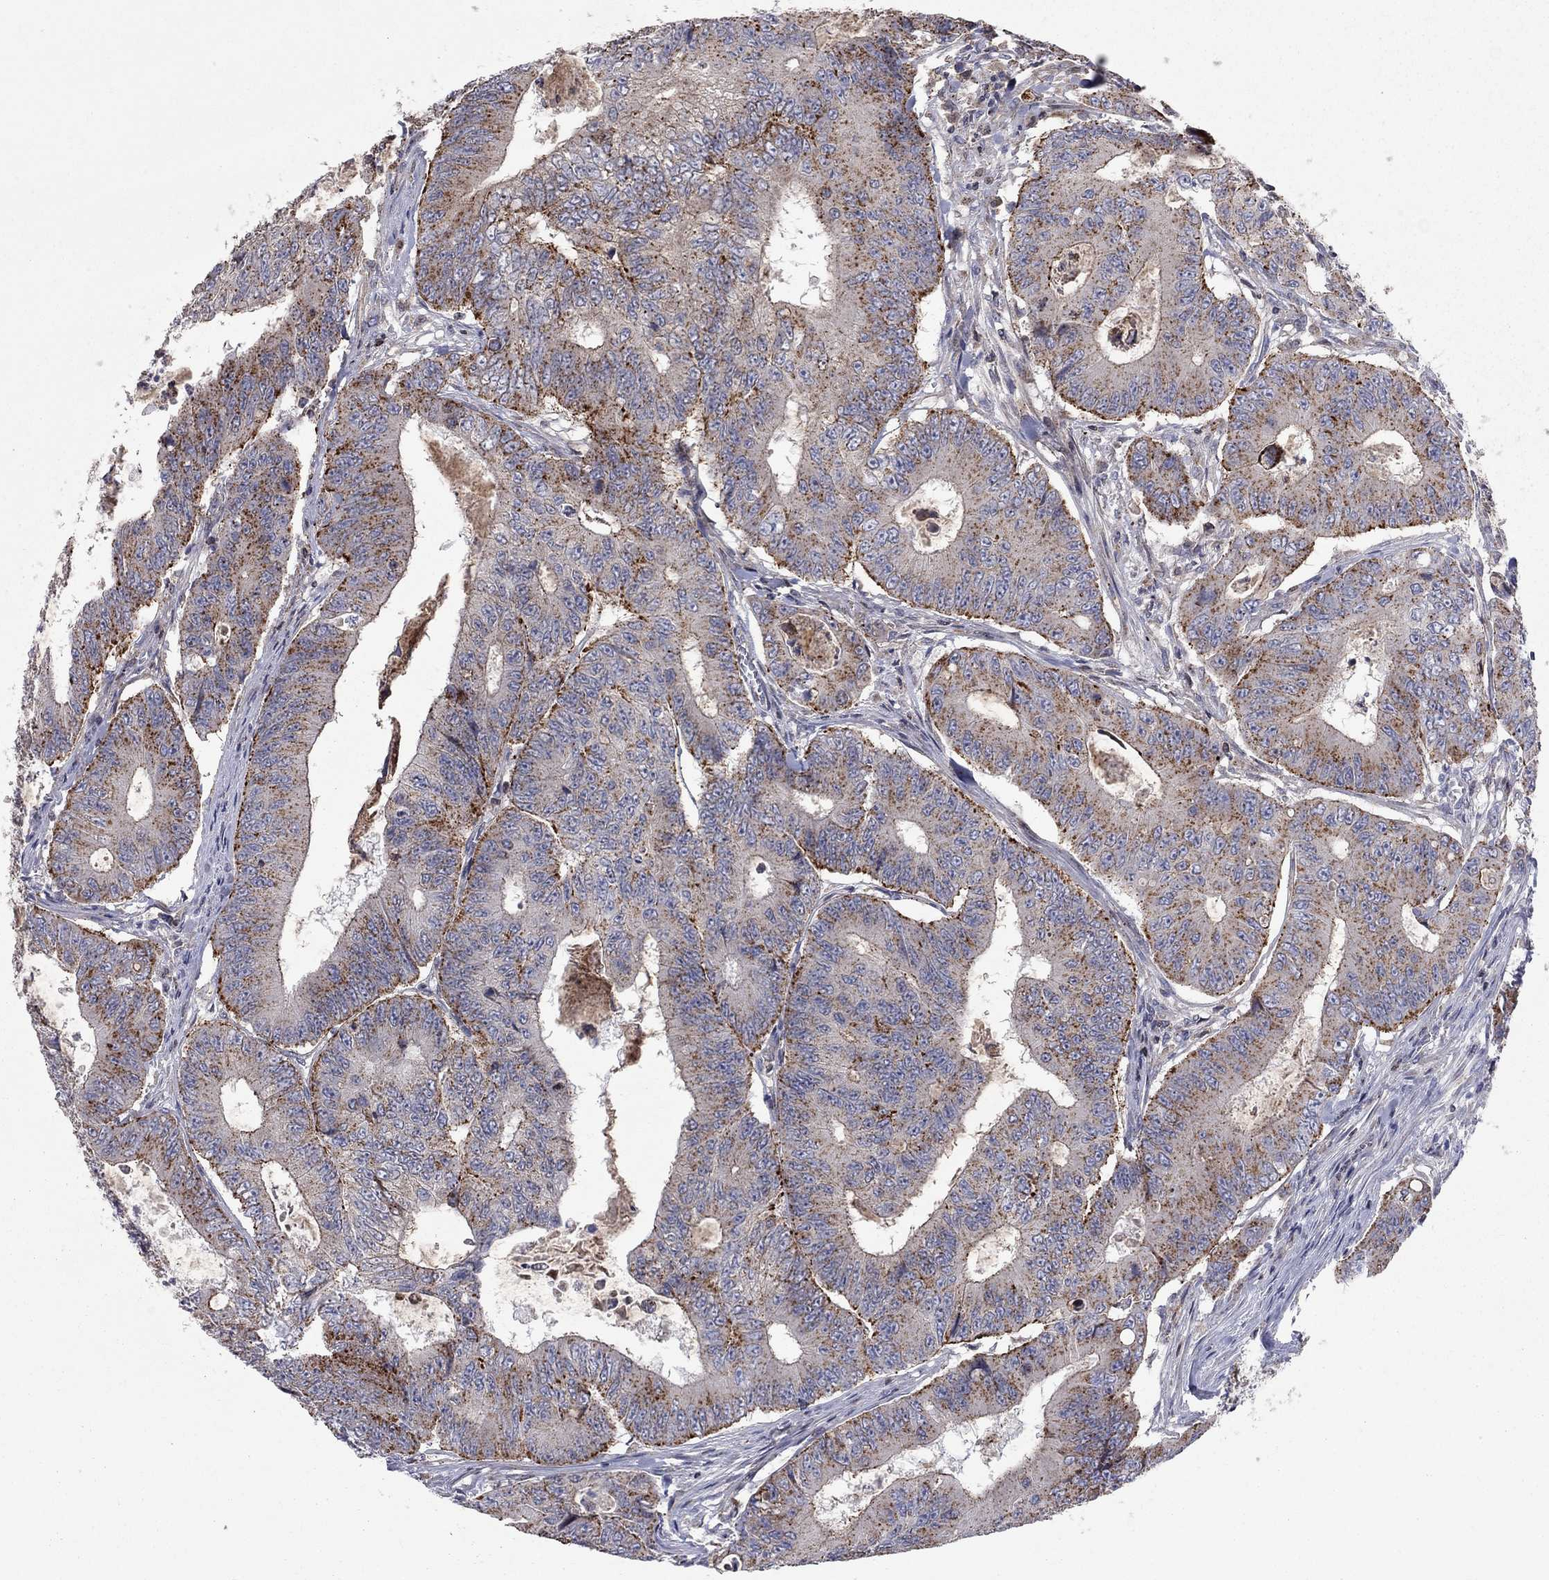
{"staining": {"intensity": "strong", "quantity": "25%-75%", "location": "cytoplasmic/membranous"}, "tissue": "colorectal cancer", "cell_type": "Tumor cells", "image_type": "cancer", "snomed": [{"axis": "morphology", "description": "Adenocarcinoma, NOS"}, {"axis": "topography", "description": "Colon"}], "caption": "Colorectal cancer stained for a protein (brown) exhibits strong cytoplasmic/membranous positive expression in about 25%-75% of tumor cells.", "gene": "ERN2", "patient": {"sex": "female", "age": 48}}